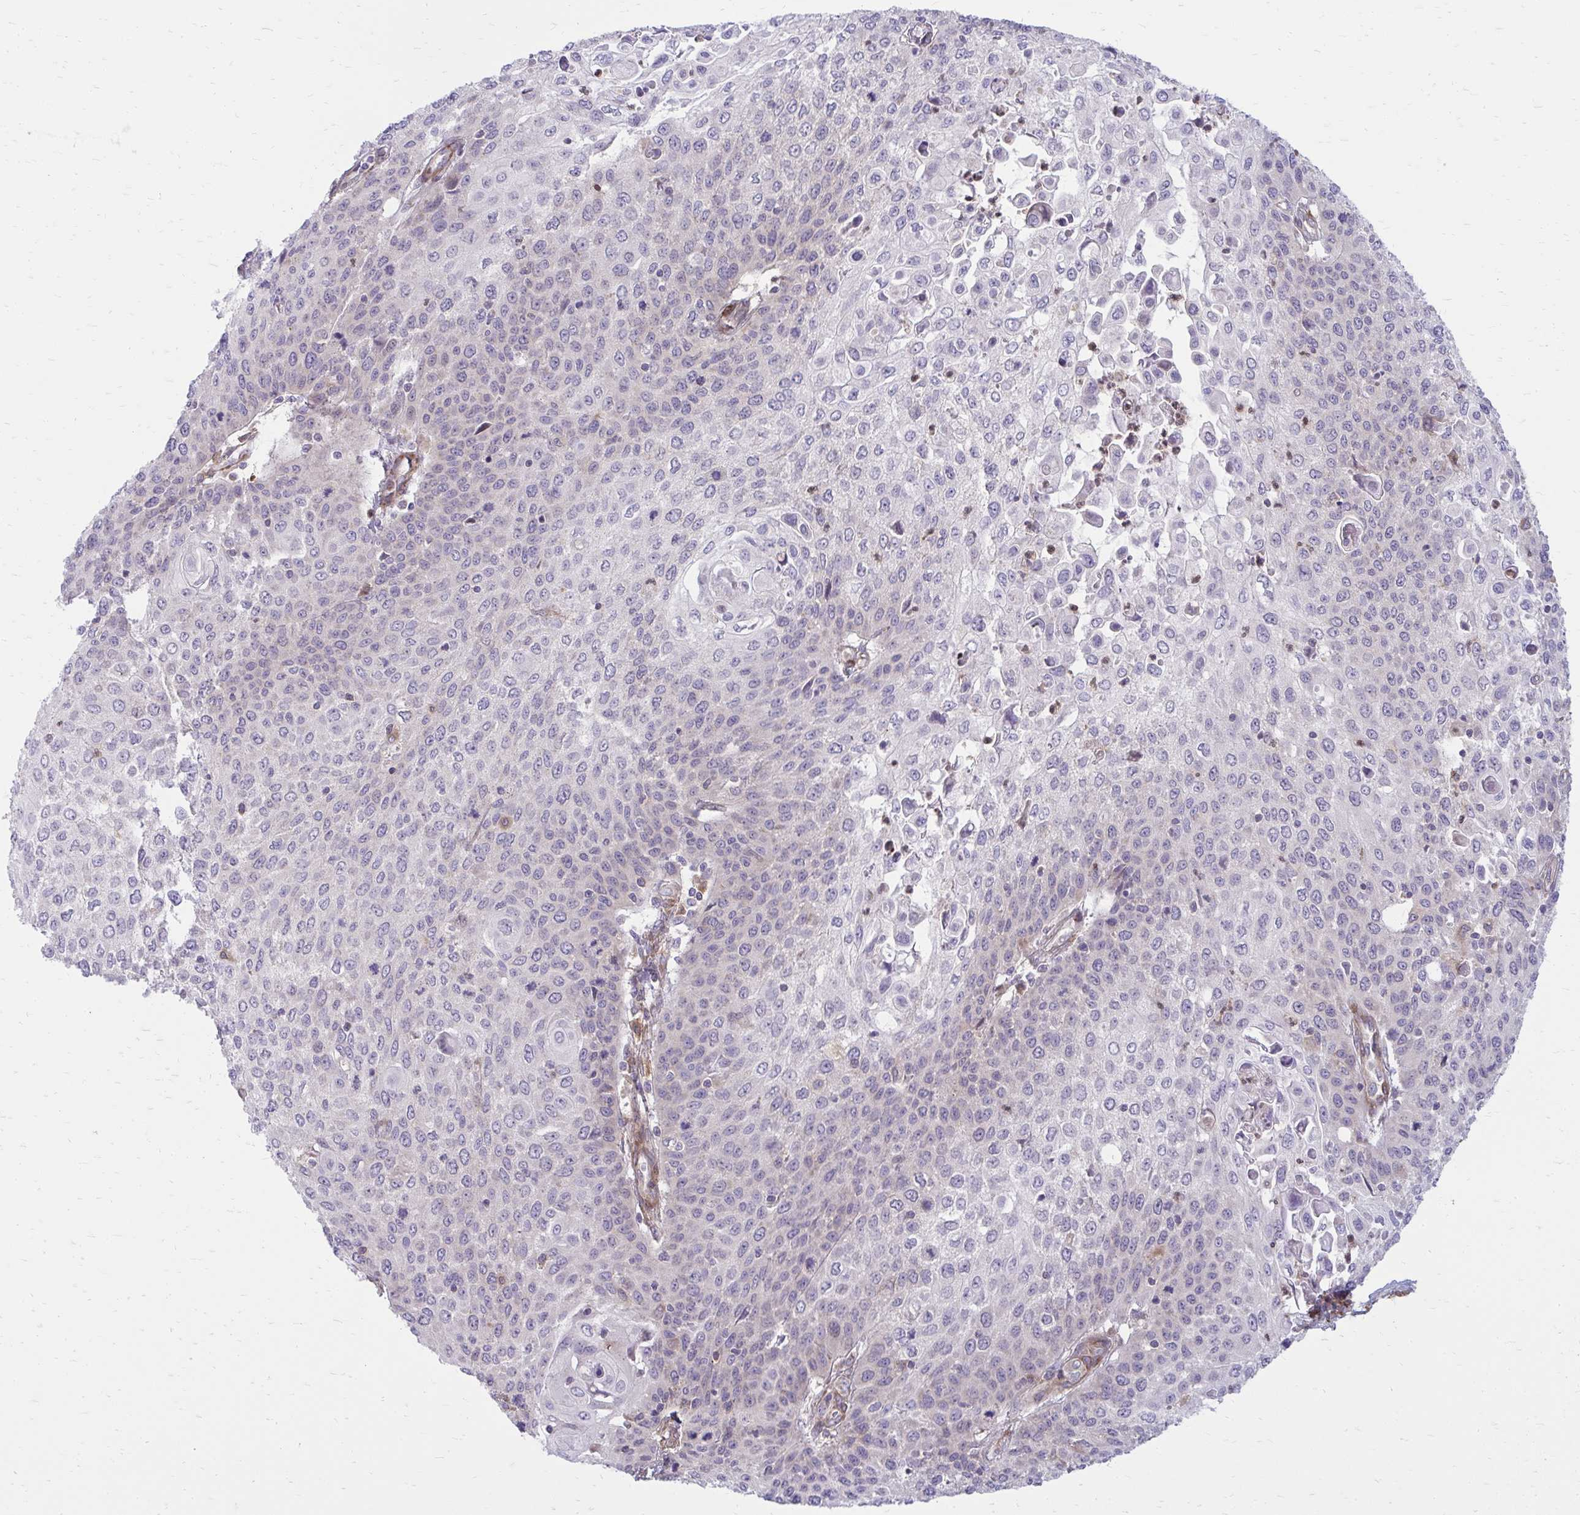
{"staining": {"intensity": "weak", "quantity": "<25%", "location": "cytoplasmic/membranous"}, "tissue": "cervical cancer", "cell_type": "Tumor cells", "image_type": "cancer", "snomed": [{"axis": "morphology", "description": "Squamous cell carcinoma, NOS"}, {"axis": "topography", "description": "Cervix"}], "caption": "An image of human cervical squamous cell carcinoma is negative for staining in tumor cells.", "gene": "ASAP1", "patient": {"sex": "female", "age": 65}}